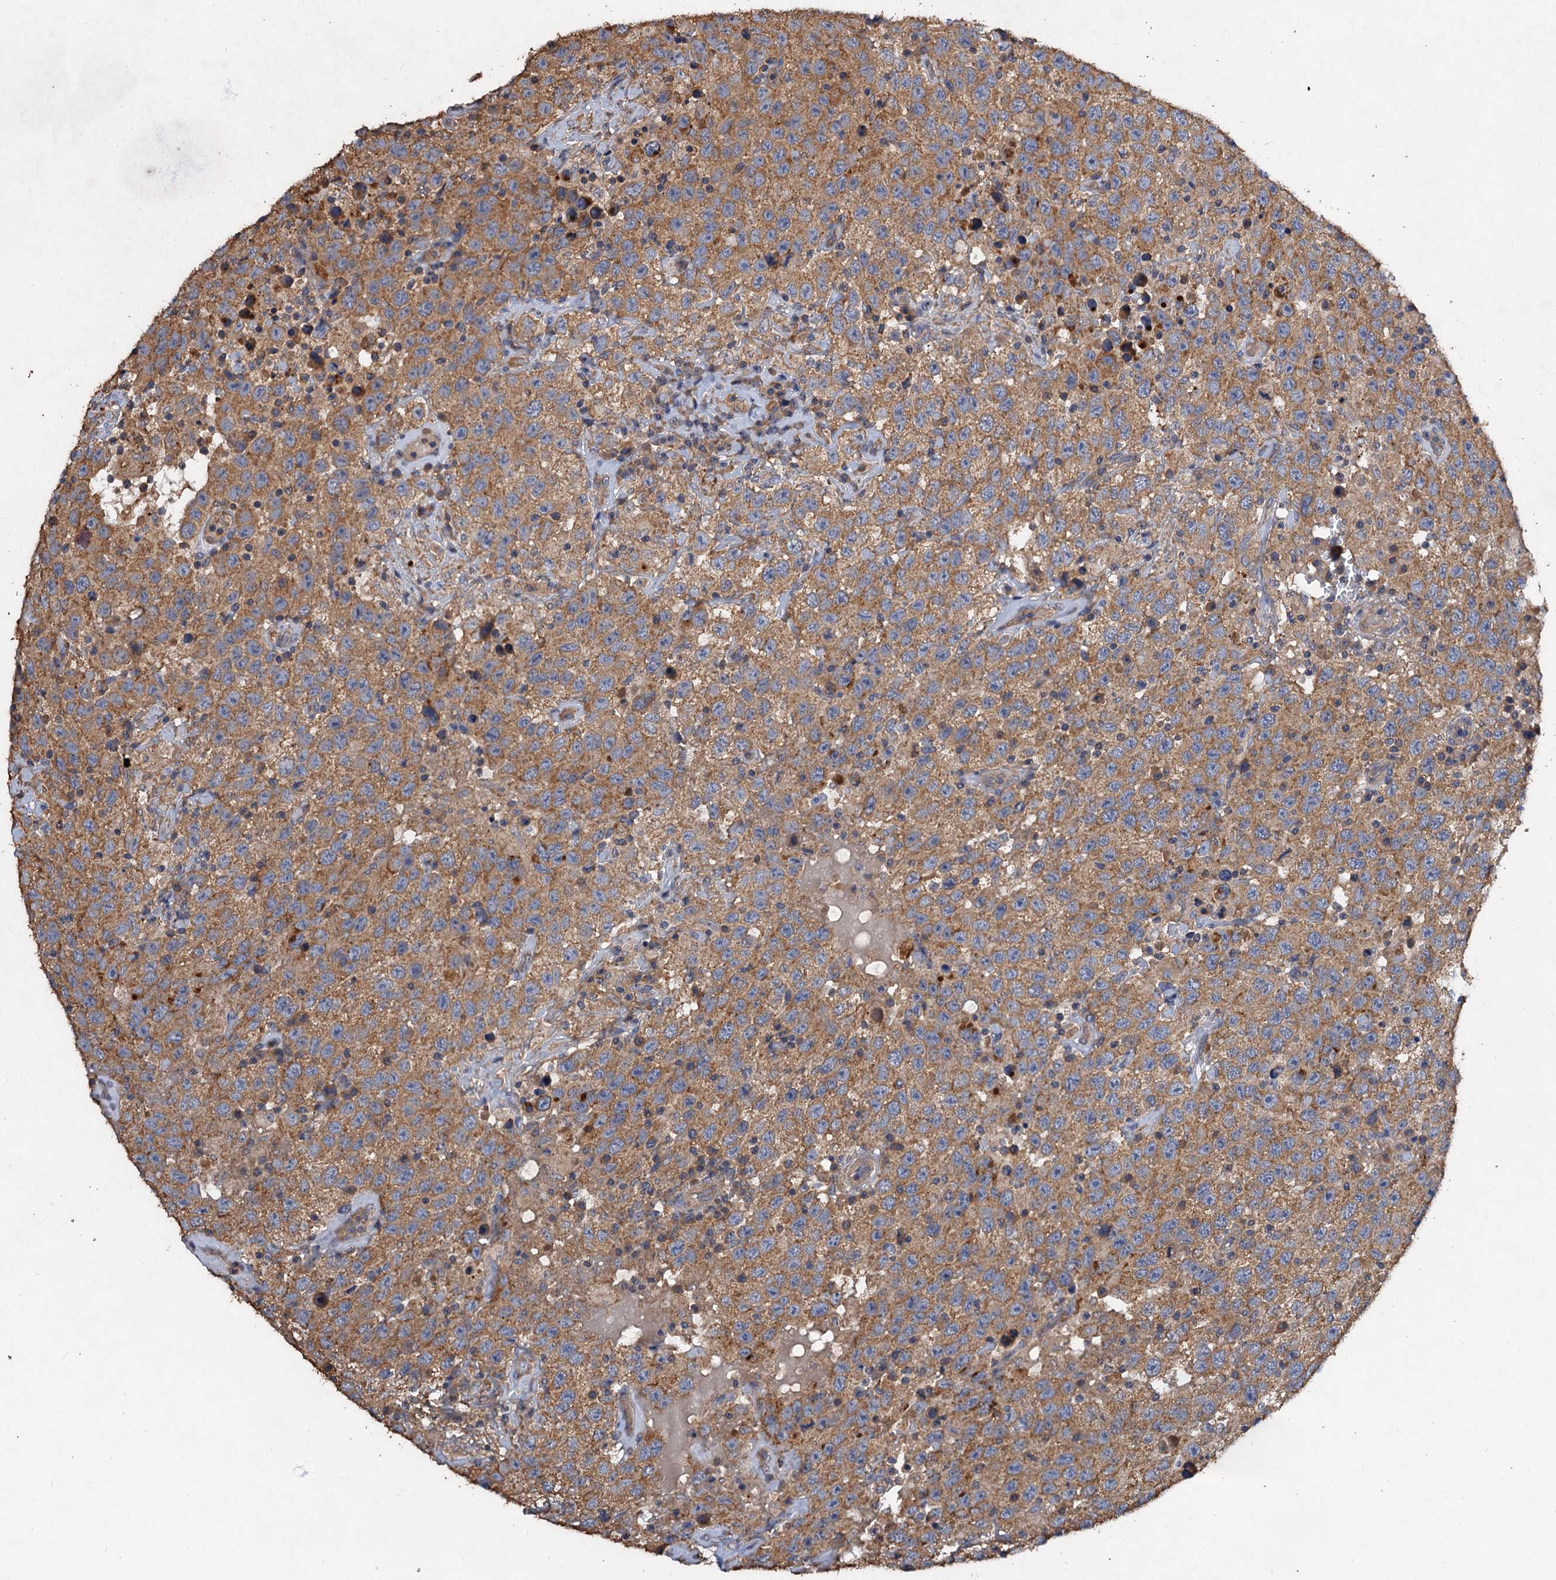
{"staining": {"intensity": "moderate", "quantity": ">75%", "location": "cytoplasmic/membranous"}, "tissue": "testis cancer", "cell_type": "Tumor cells", "image_type": "cancer", "snomed": [{"axis": "morphology", "description": "Seminoma, NOS"}, {"axis": "topography", "description": "Testis"}], "caption": "Immunohistochemistry photomicrograph of neoplastic tissue: human testis cancer (seminoma) stained using IHC demonstrates medium levels of moderate protein expression localized specifically in the cytoplasmic/membranous of tumor cells, appearing as a cytoplasmic/membranous brown color.", "gene": "SCUBE3", "patient": {"sex": "male", "age": 41}}